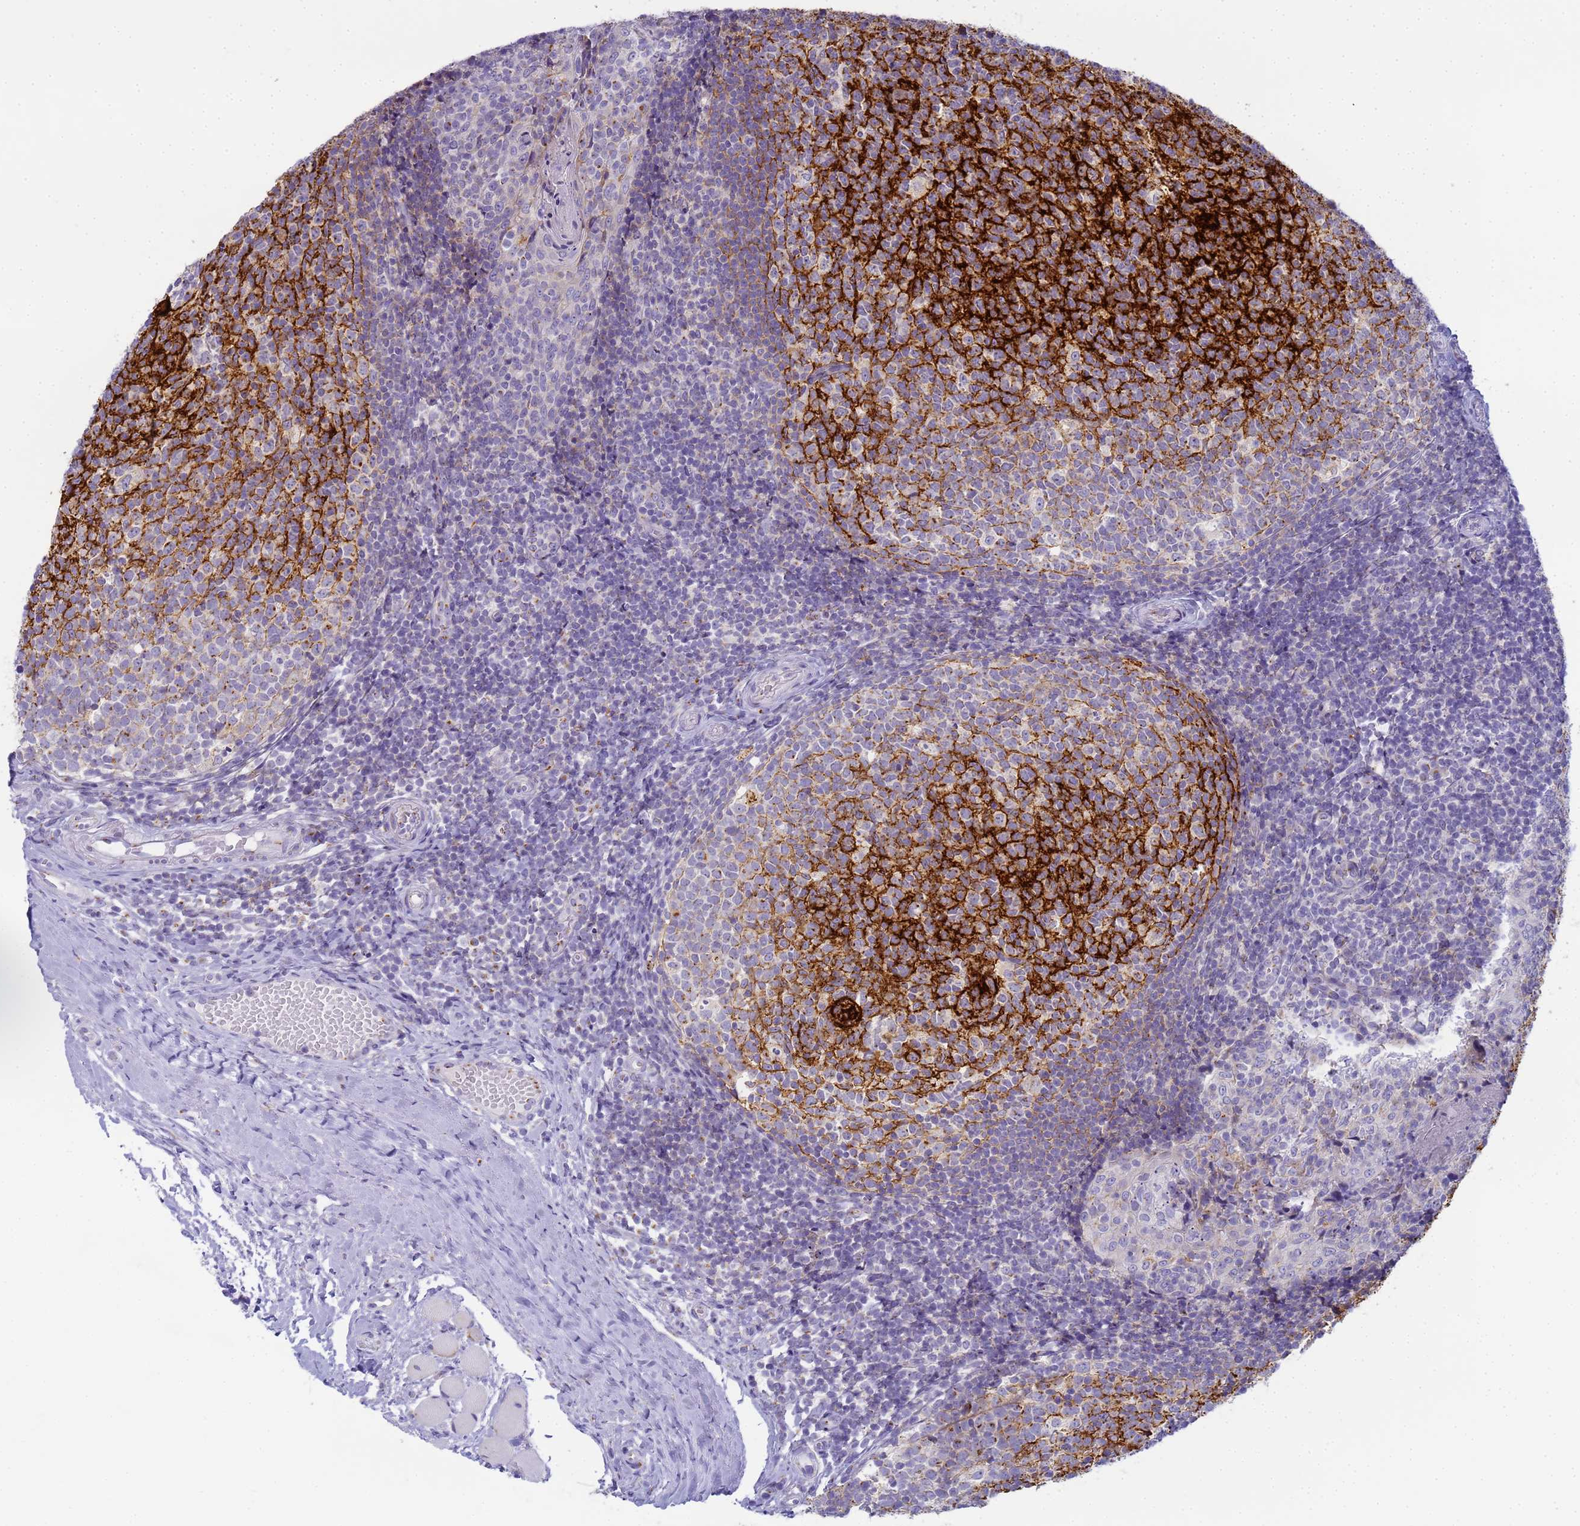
{"staining": {"intensity": "moderate", "quantity": "25%-75%", "location": "cytoplasmic/membranous"}, "tissue": "tonsil", "cell_type": "Germinal center cells", "image_type": "normal", "snomed": [{"axis": "morphology", "description": "Normal tissue, NOS"}, {"axis": "topography", "description": "Tonsil"}], "caption": "IHC micrograph of normal human tonsil stained for a protein (brown), which exhibits medium levels of moderate cytoplasmic/membranous staining in approximately 25%-75% of germinal center cells.", "gene": "CR1", "patient": {"sex": "female", "age": 19}}